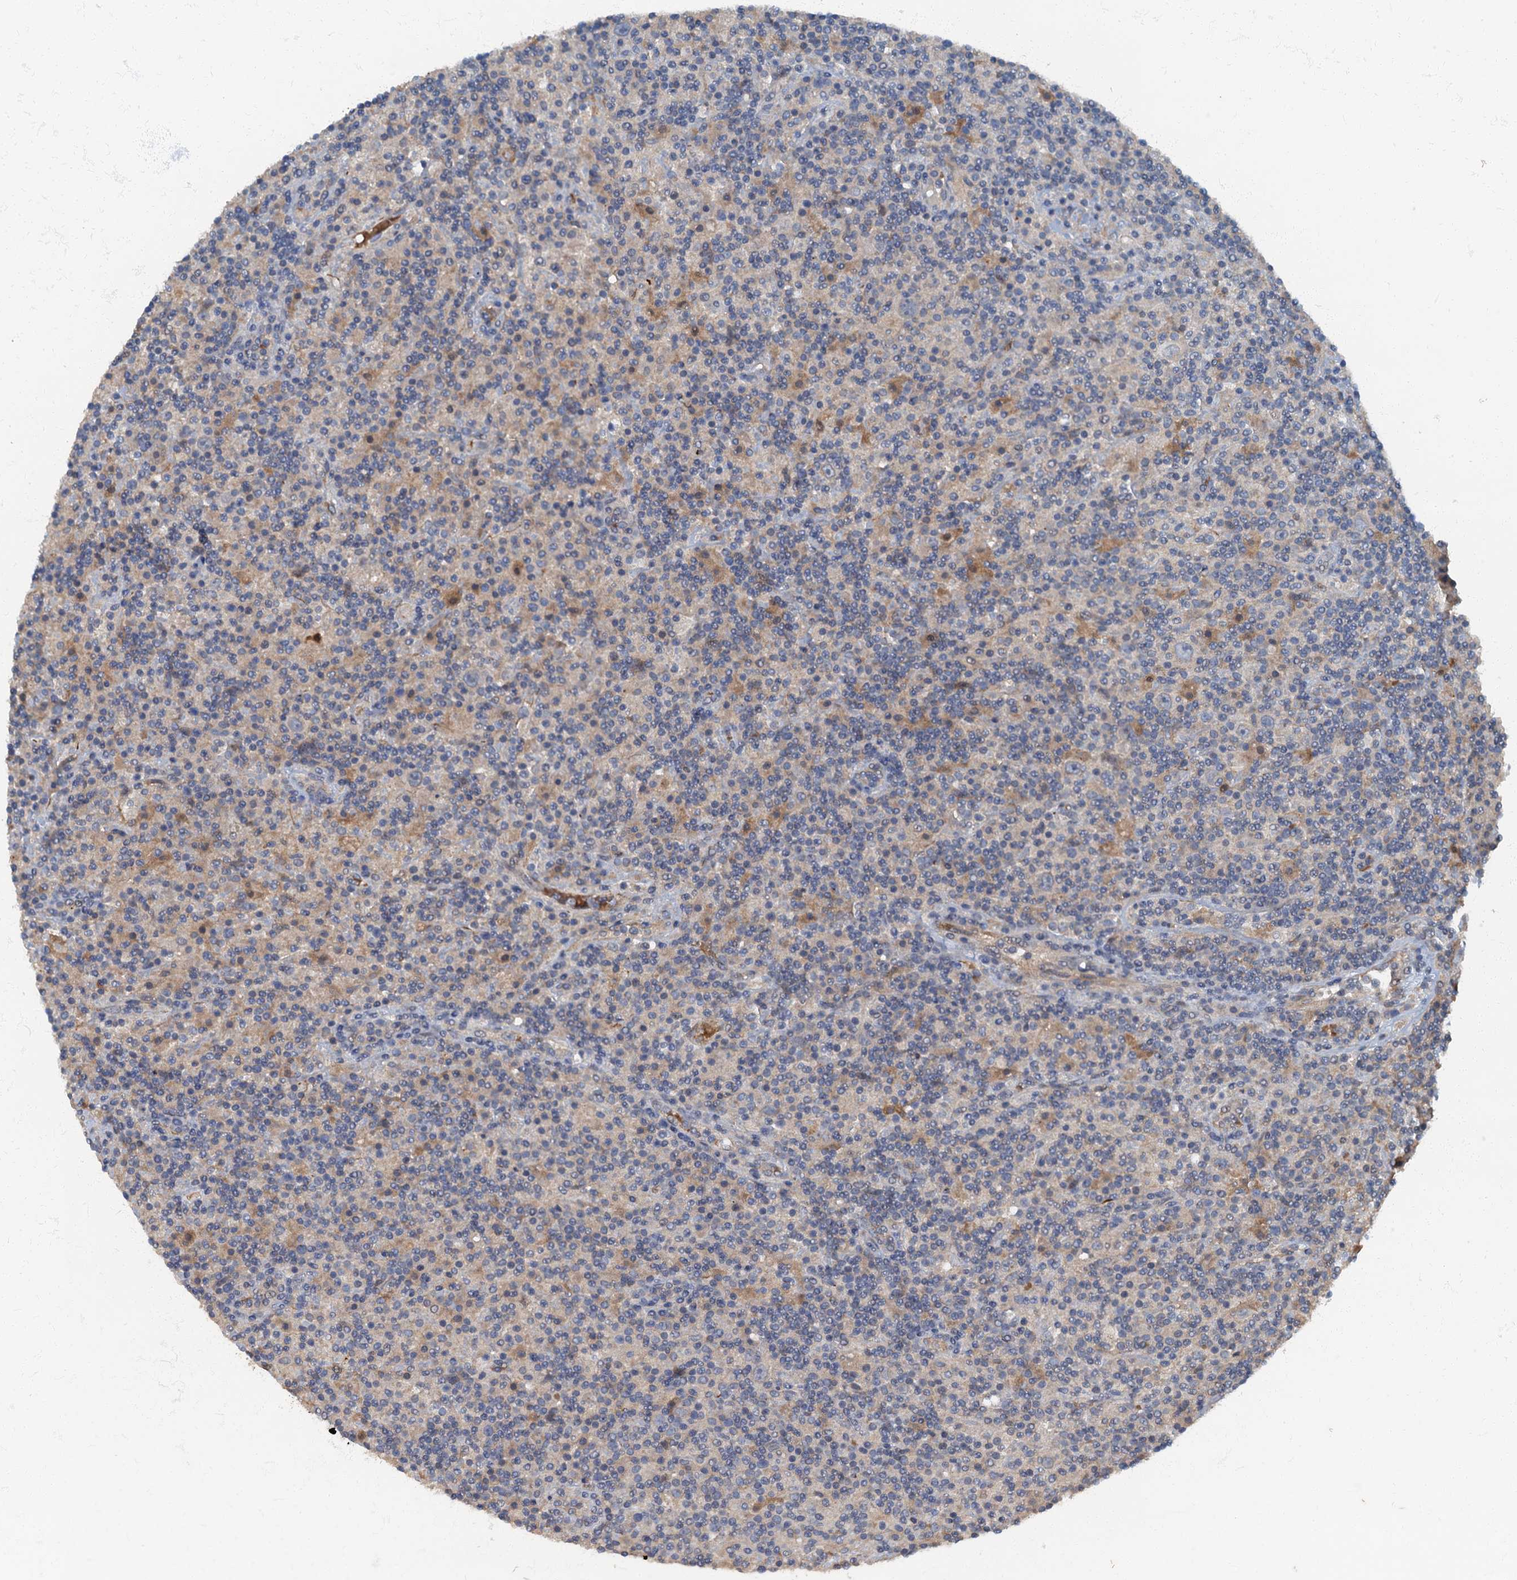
{"staining": {"intensity": "weak", "quantity": "<25%", "location": "cytoplasmic/membranous"}, "tissue": "lymphoma", "cell_type": "Tumor cells", "image_type": "cancer", "snomed": [{"axis": "morphology", "description": "Hodgkin's disease, NOS"}, {"axis": "topography", "description": "Lymph node"}], "caption": "A micrograph of human Hodgkin's disease is negative for staining in tumor cells.", "gene": "ARL11", "patient": {"sex": "male", "age": 70}}